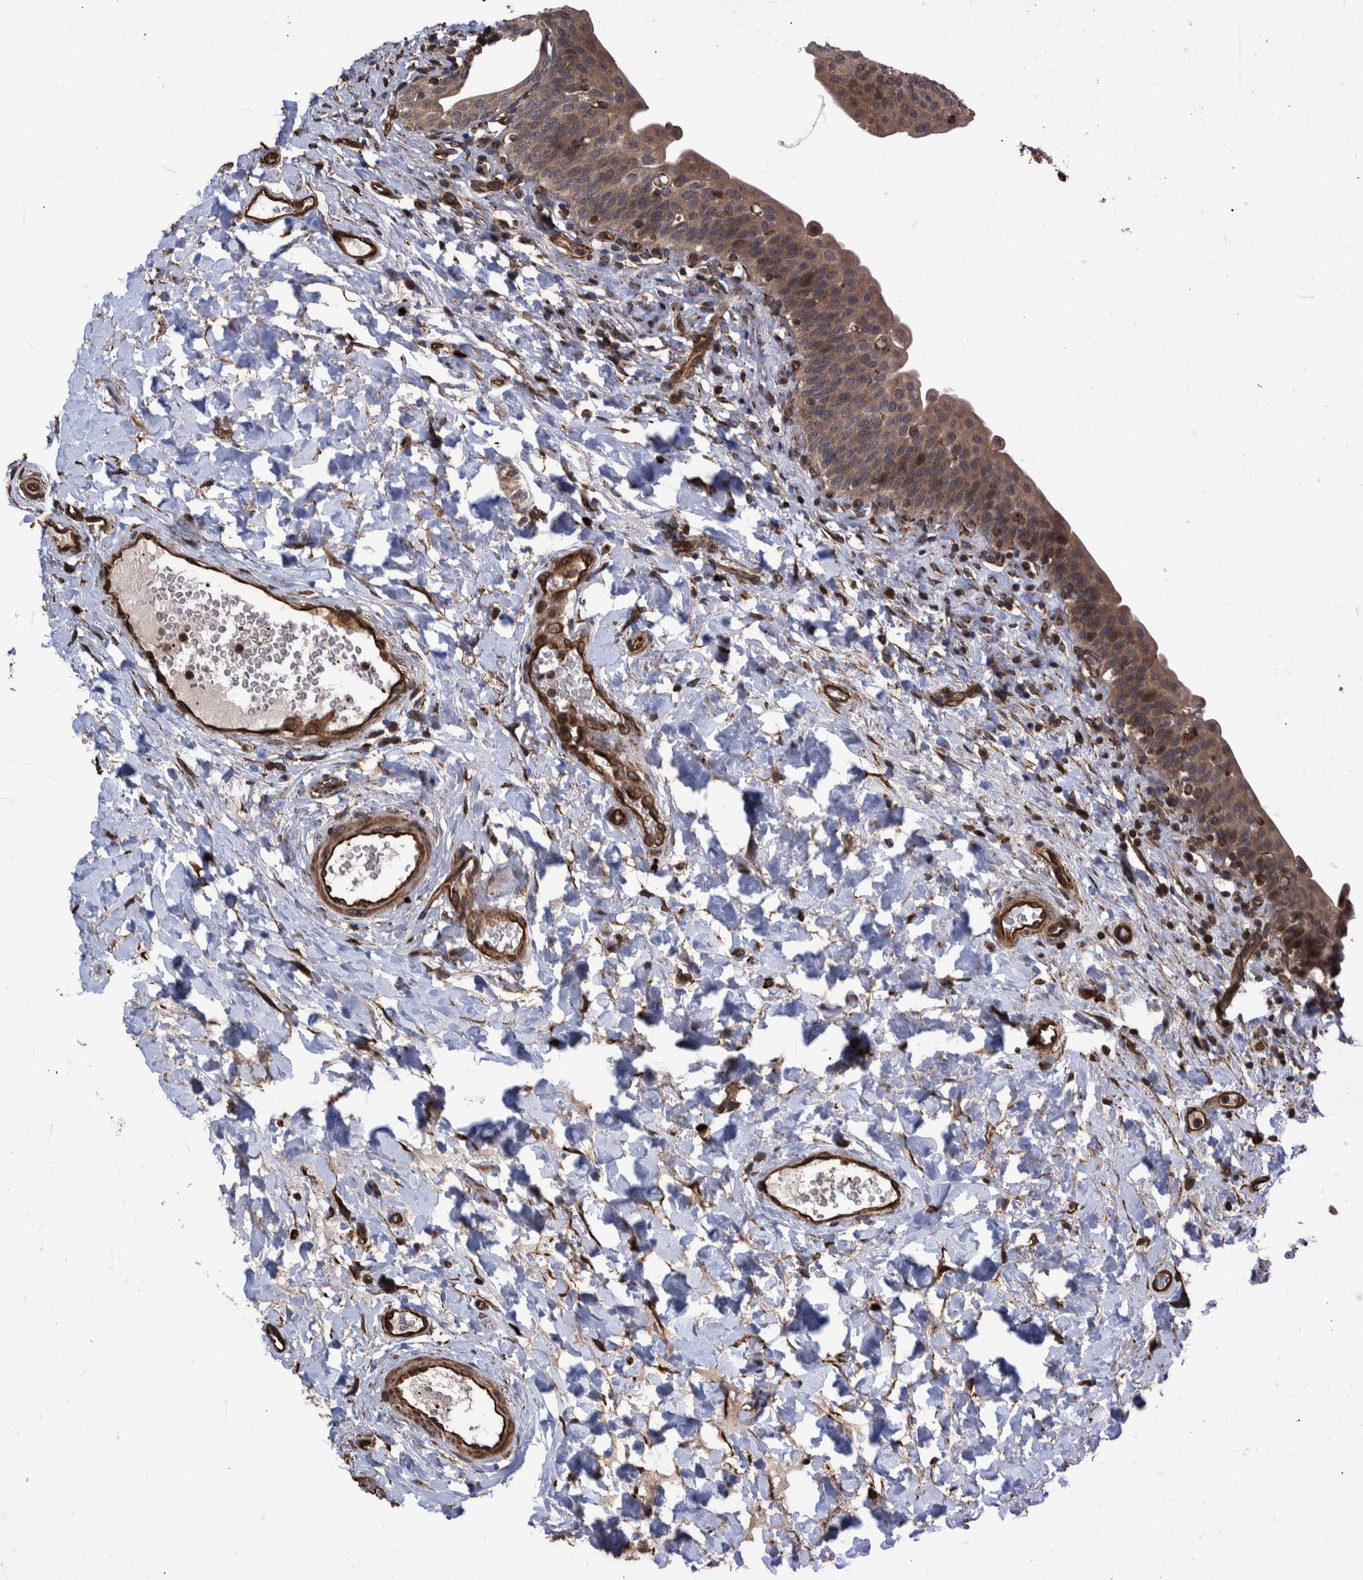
{"staining": {"intensity": "strong", "quantity": ">75%", "location": "cytoplasmic/membranous"}, "tissue": "urinary bladder", "cell_type": "Urothelial cells", "image_type": "normal", "snomed": [{"axis": "morphology", "description": "Normal tissue, NOS"}, {"axis": "topography", "description": "Urinary bladder"}], "caption": "Immunohistochemical staining of benign human urinary bladder exhibits >75% levels of strong cytoplasmic/membranous protein expression in approximately >75% of urothelial cells.", "gene": "TNFRSF10B", "patient": {"sex": "male", "age": 83}}